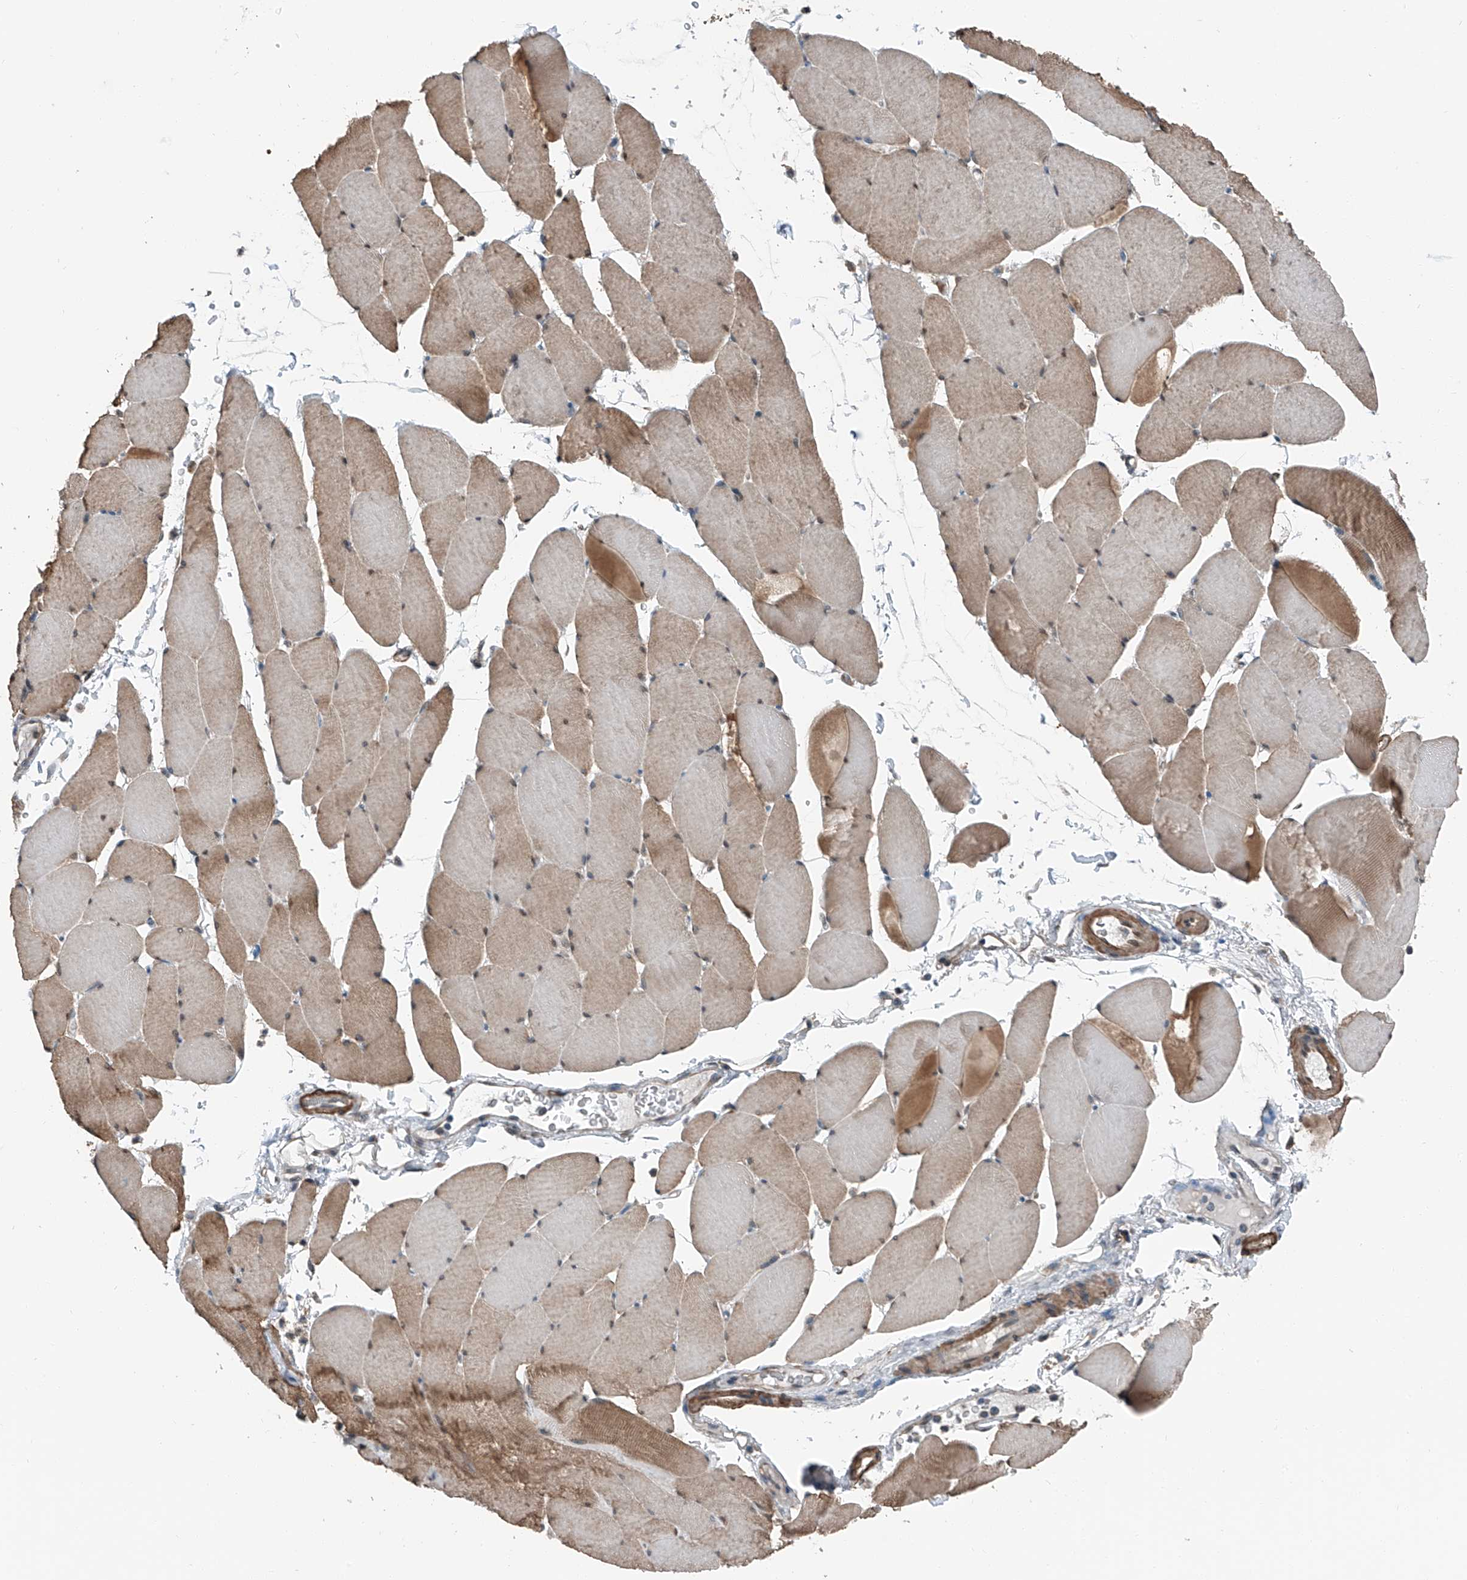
{"staining": {"intensity": "moderate", "quantity": "25%-75%", "location": "cytoplasmic/membranous,nuclear"}, "tissue": "skeletal muscle", "cell_type": "Myocytes", "image_type": "normal", "snomed": [{"axis": "morphology", "description": "Normal tissue, NOS"}, {"axis": "topography", "description": "Skeletal muscle"}, {"axis": "topography", "description": "Head-Neck"}], "caption": "Benign skeletal muscle exhibits moderate cytoplasmic/membranous,nuclear expression in about 25%-75% of myocytes.", "gene": "HSPA6", "patient": {"sex": "male", "age": 66}}